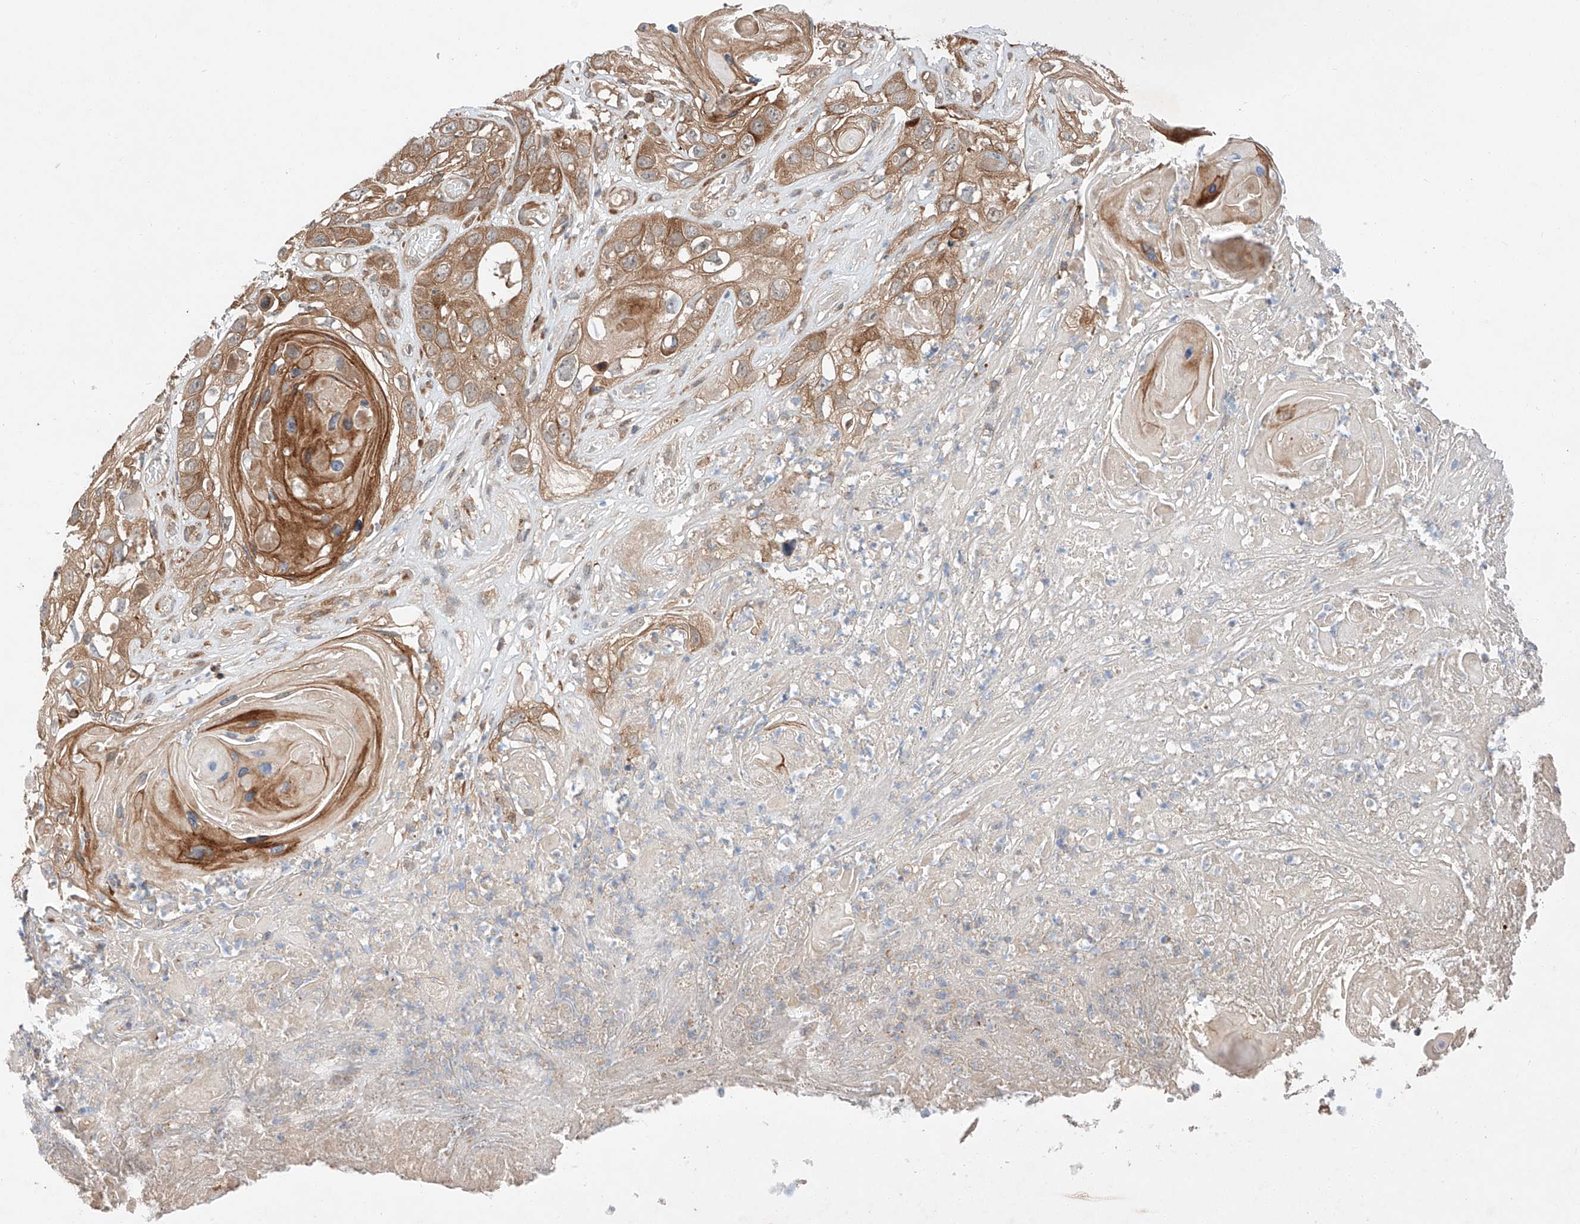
{"staining": {"intensity": "moderate", "quantity": ">75%", "location": "cytoplasmic/membranous"}, "tissue": "skin cancer", "cell_type": "Tumor cells", "image_type": "cancer", "snomed": [{"axis": "morphology", "description": "Squamous cell carcinoma, NOS"}, {"axis": "topography", "description": "Skin"}], "caption": "Skin cancer stained for a protein demonstrates moderate cytoplasmic/membranous positivity in tumor cells. (DAB (3,3'-diaminobenzidine) IHC with brightfield microscopy, high magnification).", "gene": "RUSC1", "patient": {"sex": "male", "age": 55}}